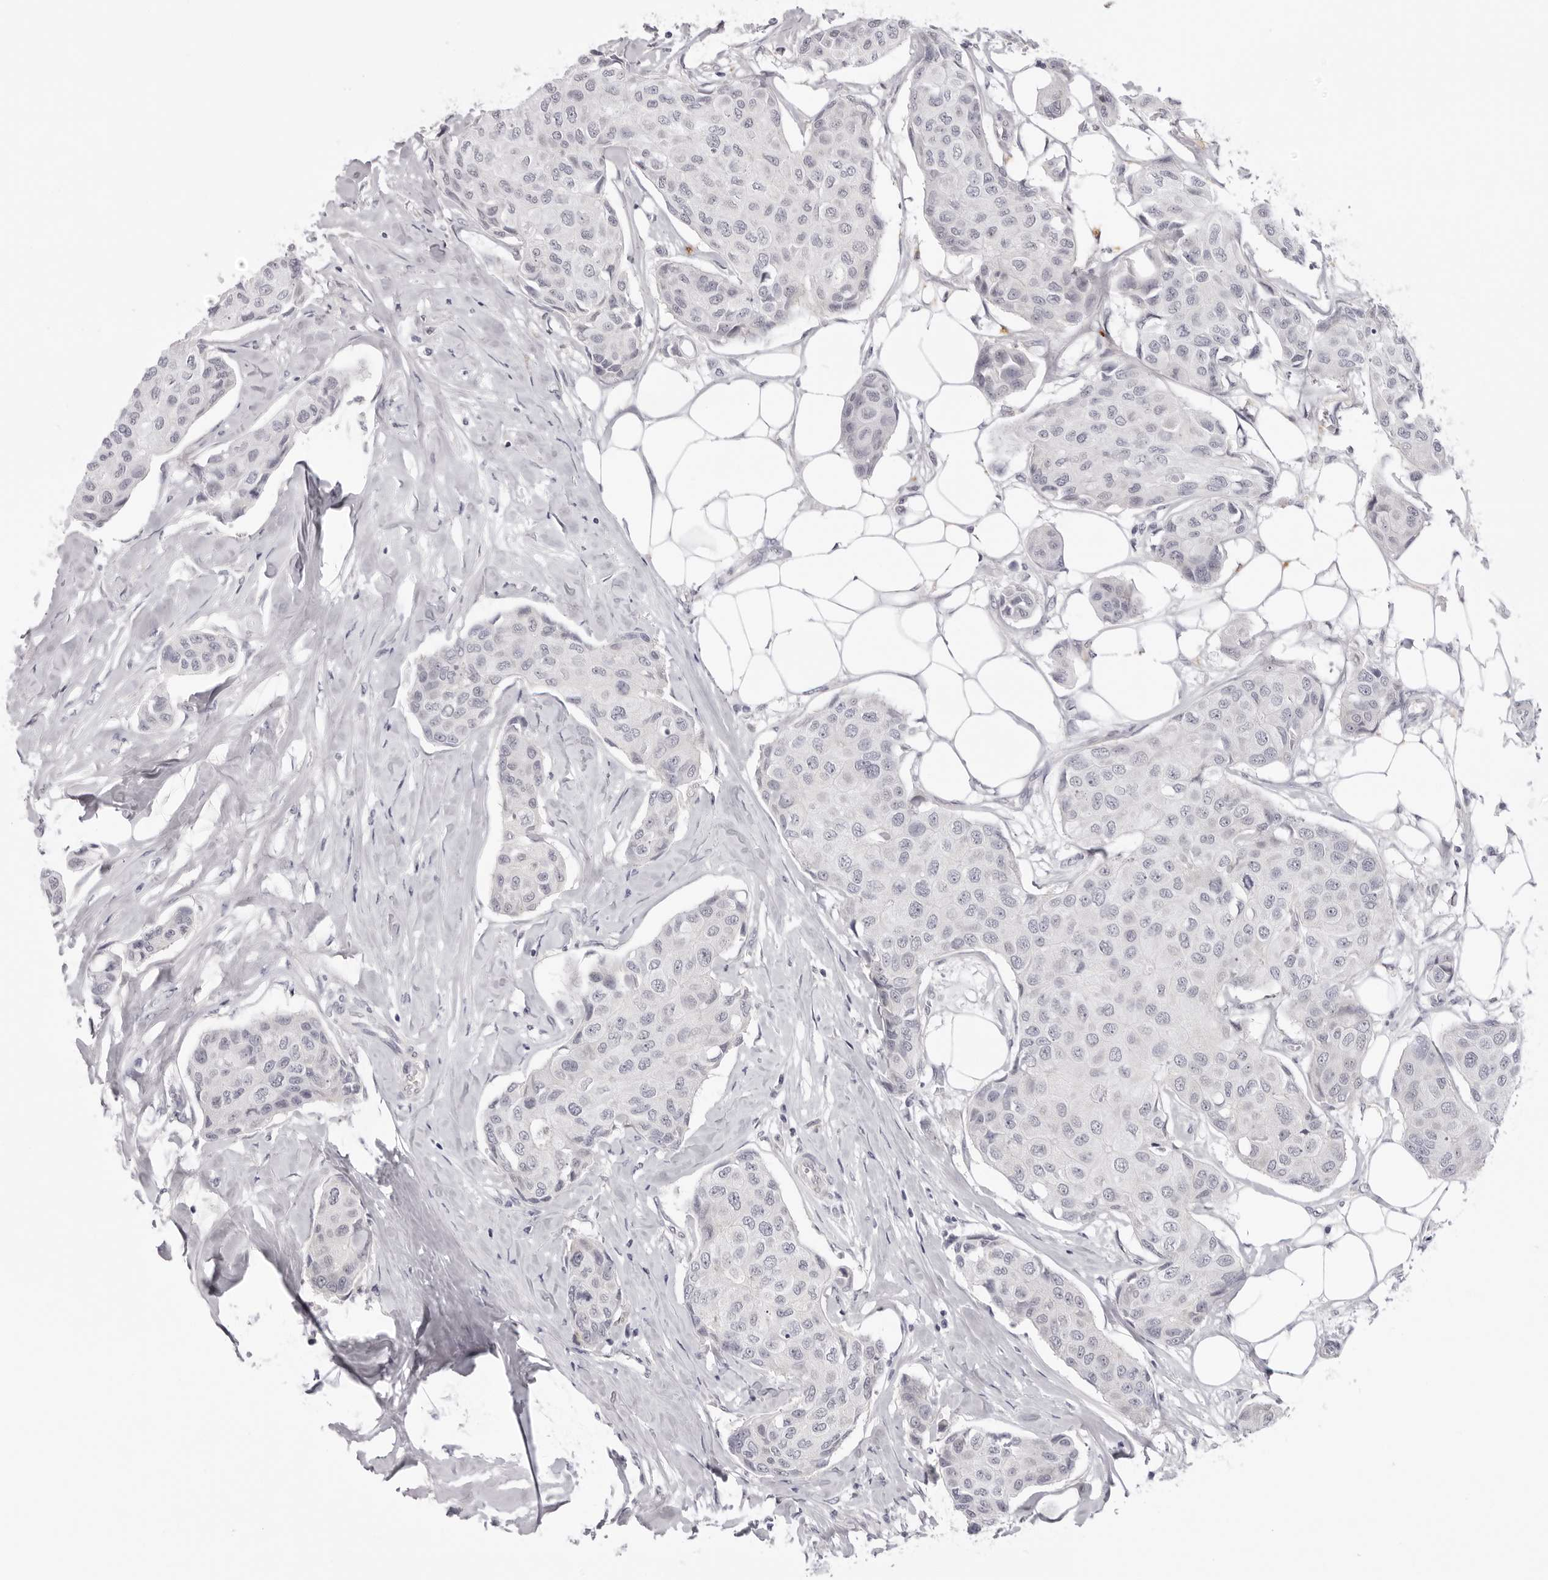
{"staining": {"intensity": "negative", "quantity": "none", "location": "none"}, "tissue": "breast cancer", "cell_type": "Tumor cells", "image_type": "cancer", "snomed": [{"axis": "morphology", "description": "Duct carcinoma"}, {"axis": "topography", "description": "Breast"}], "caption": "An immunohistochemistry (IHC) image of breast cancer is shown. There is no staining in tumor cells of breast cancer. (Immunohistochemistry (ihc), brightfield microscopy, high magnification).", "gene": "SUGCT", "patient": {"sex": "female", "age": 80}}